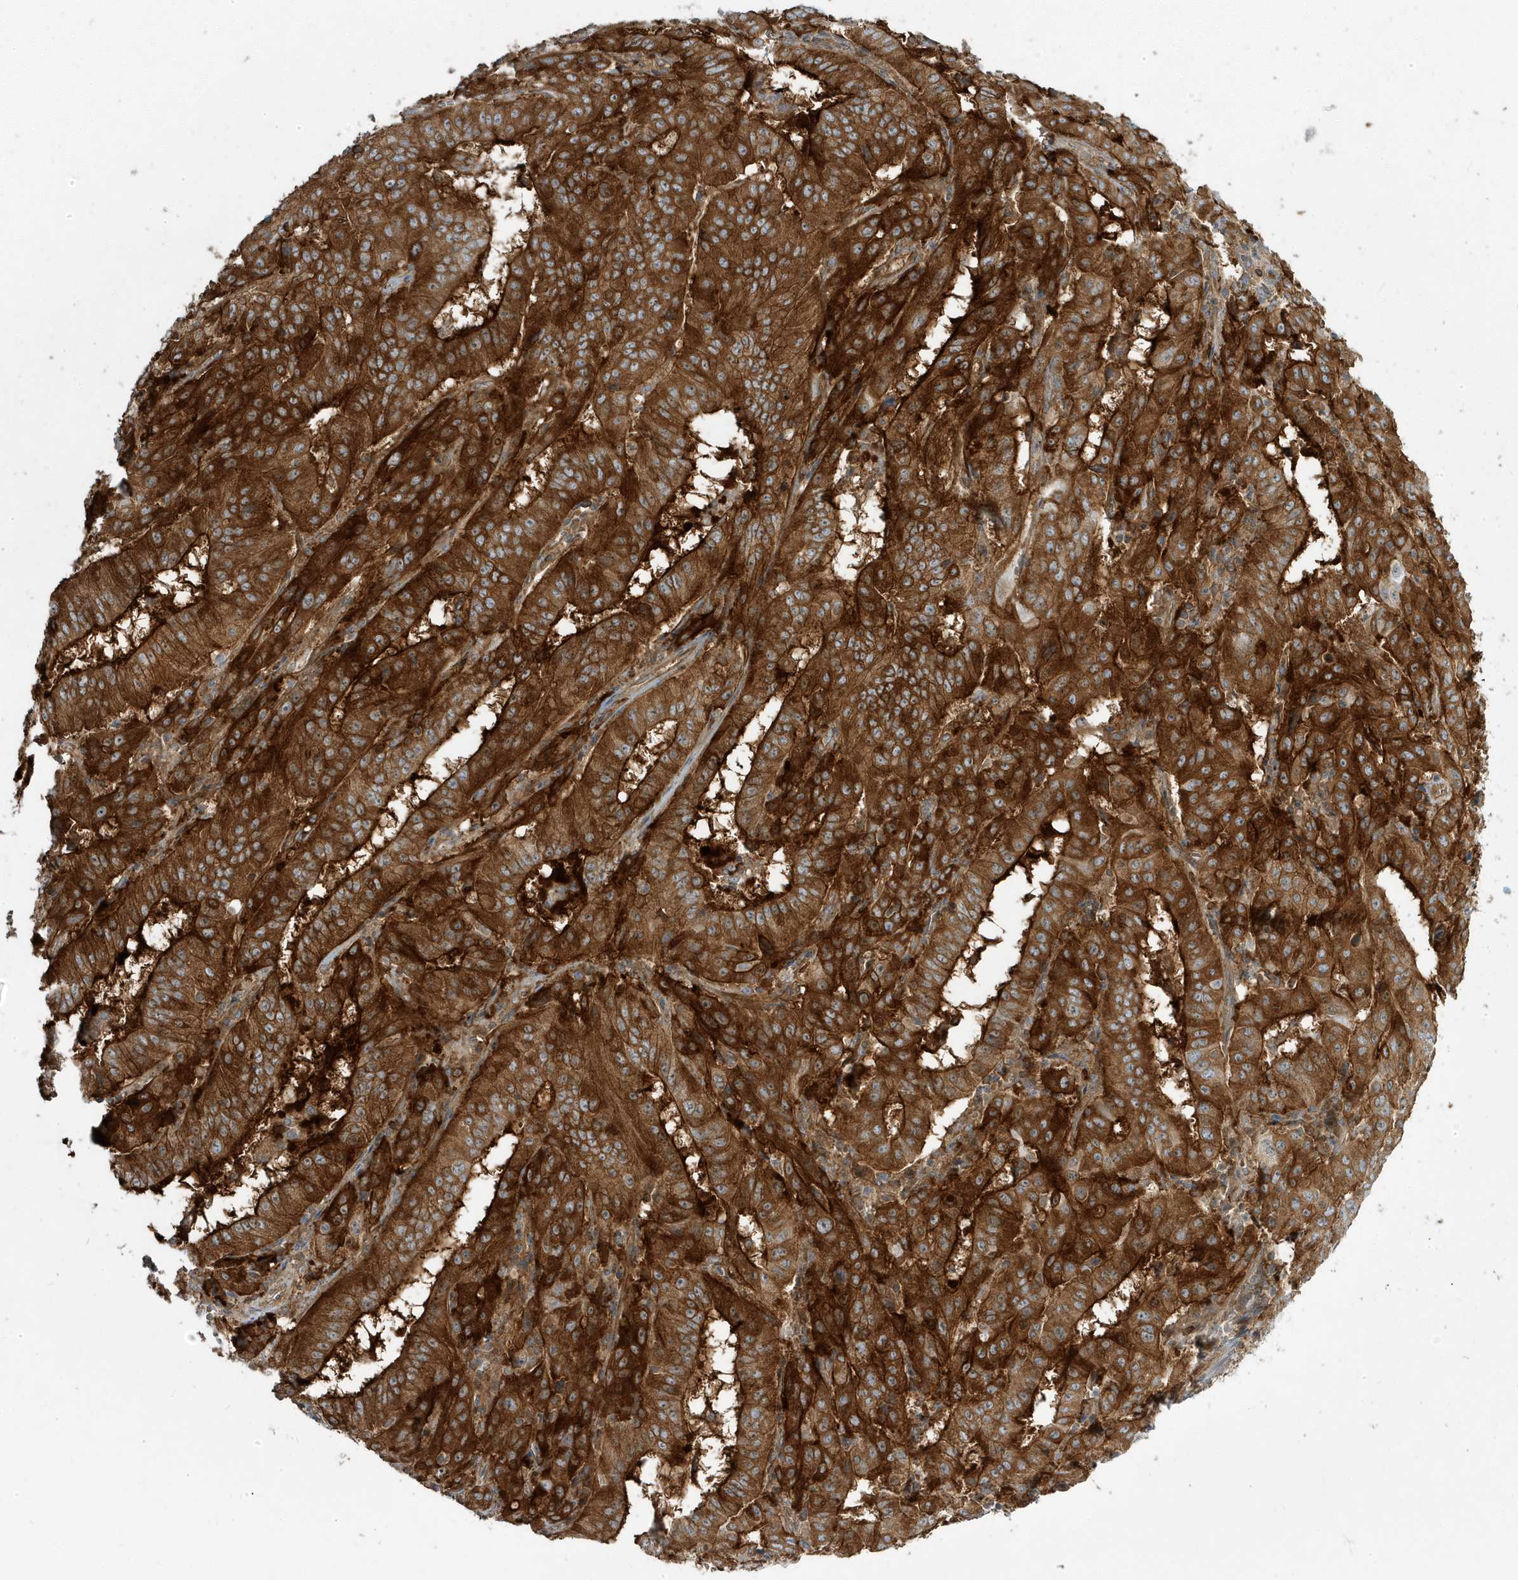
{"staining": {"intensity": "strong", "quantity": ">75%", "location": "cytoplasmic/membranous"}, "tissue": "pancreatic cancer", "cell_type": "Tumor cells", "image_type": "cancer", "snomed": [{"axis": "morphology", "description": "Adenocarcinoma, NOS"}, {"axis": "topography", "description": "Pancreas"}], "caption": "Pancreatic cancer (adenocarcinoma) was stained to show a protein in brown. There is high levels of strong cytoplasmic/membranous staining in approximately >75% of tumor cells.", "gene": "STAM", "patient": {"sex": "male", "age": 63}}